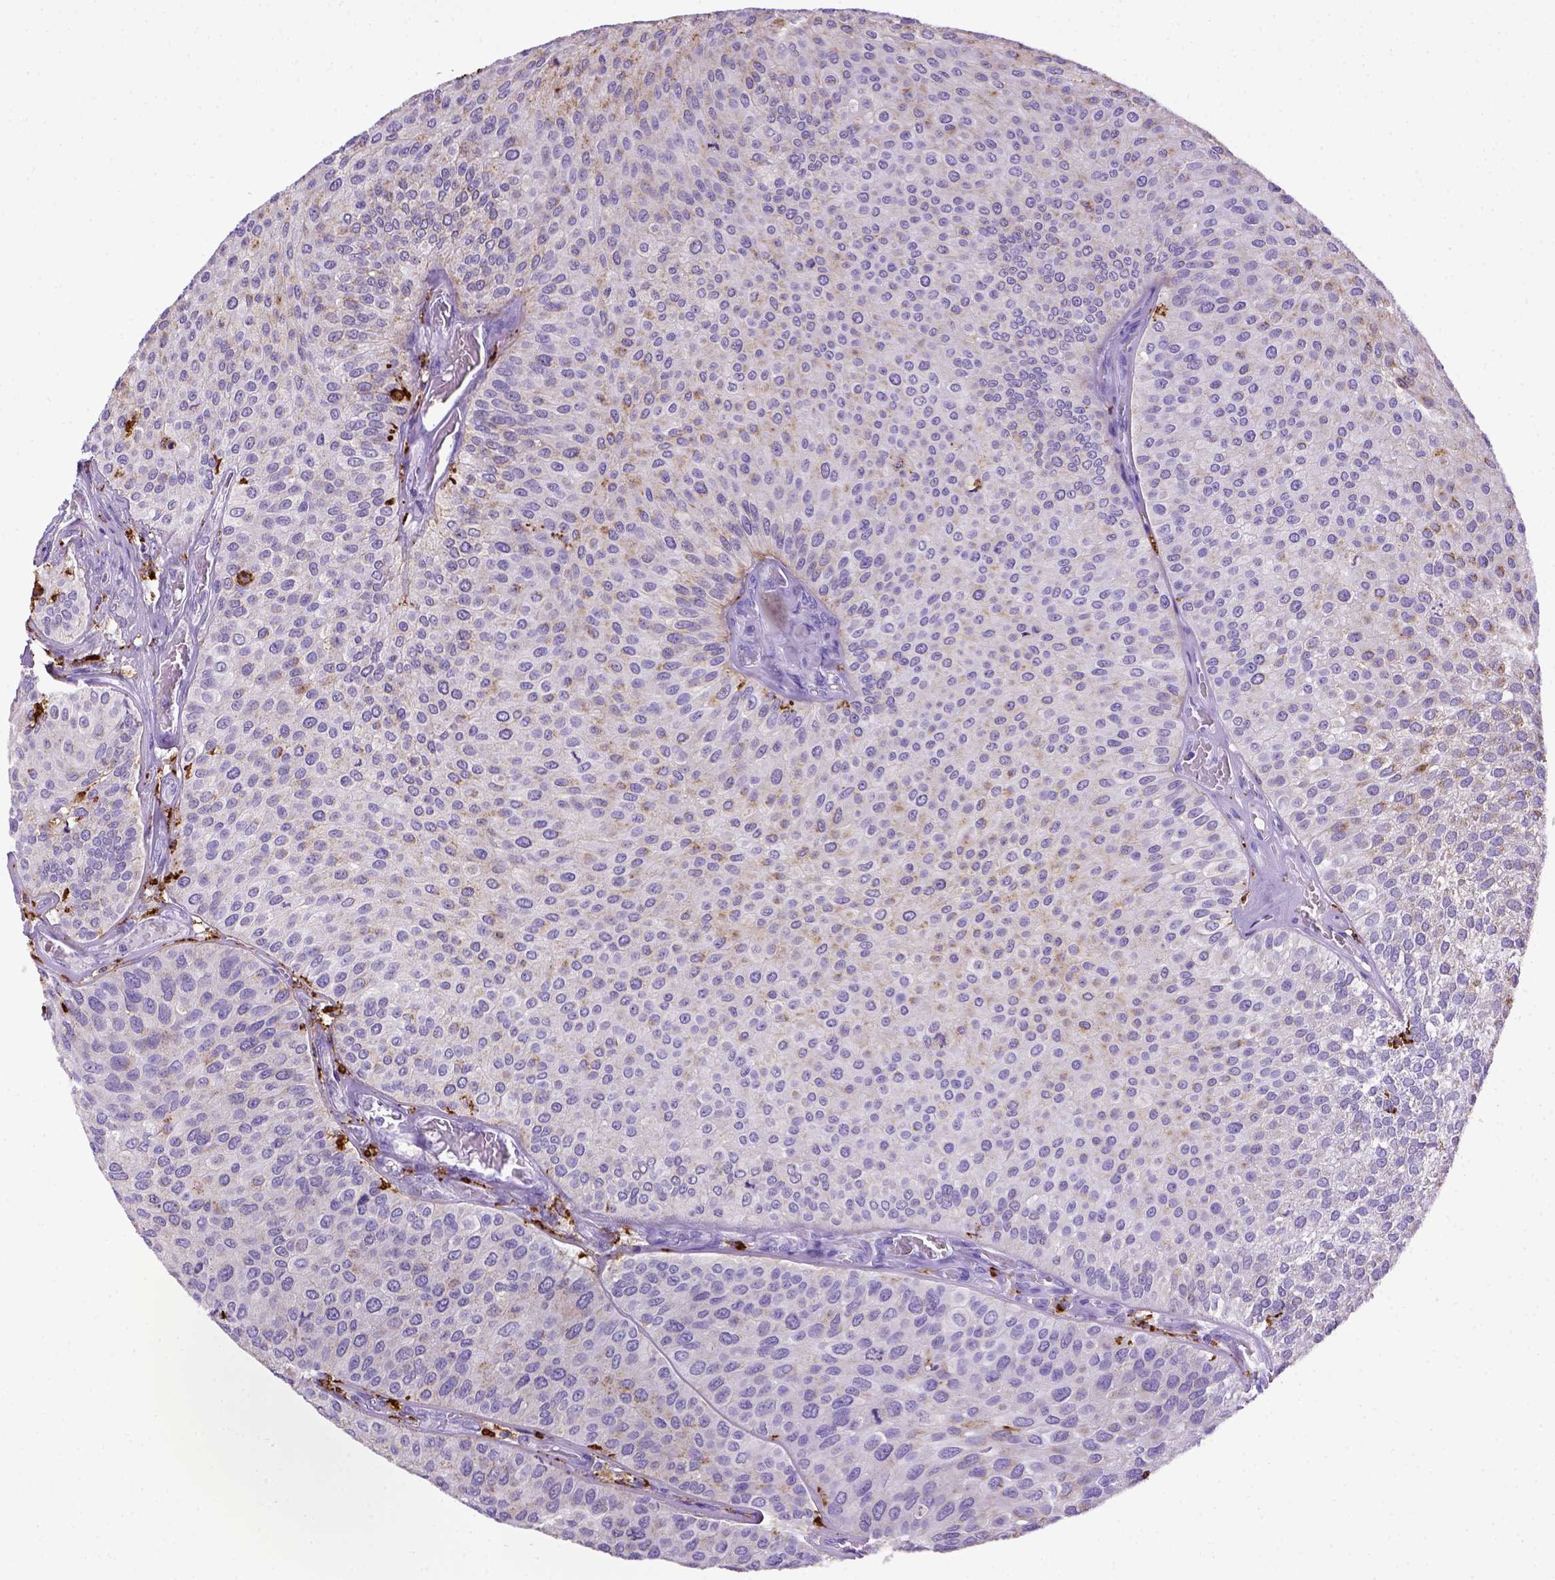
{"staining": {"intensity": "negative", "quantity": "none", "location": "none"}, "tissue": "urothelial cancer", "cell_type": "Tumor cells", "image_type": "cancer", "snomed": [{"axis": "morphology", "description": "Urothelial carcinoma, Low grade"}, {"axis": "topography", "description": "Urinary bladder"}], "caption": "IHC image of human urothelial carcinoma (low-grade) stained for a protein (brown), which shows no staining in tumor cells.", "gene": "CD68", "patient": {"sex": "female", "age": 87}}